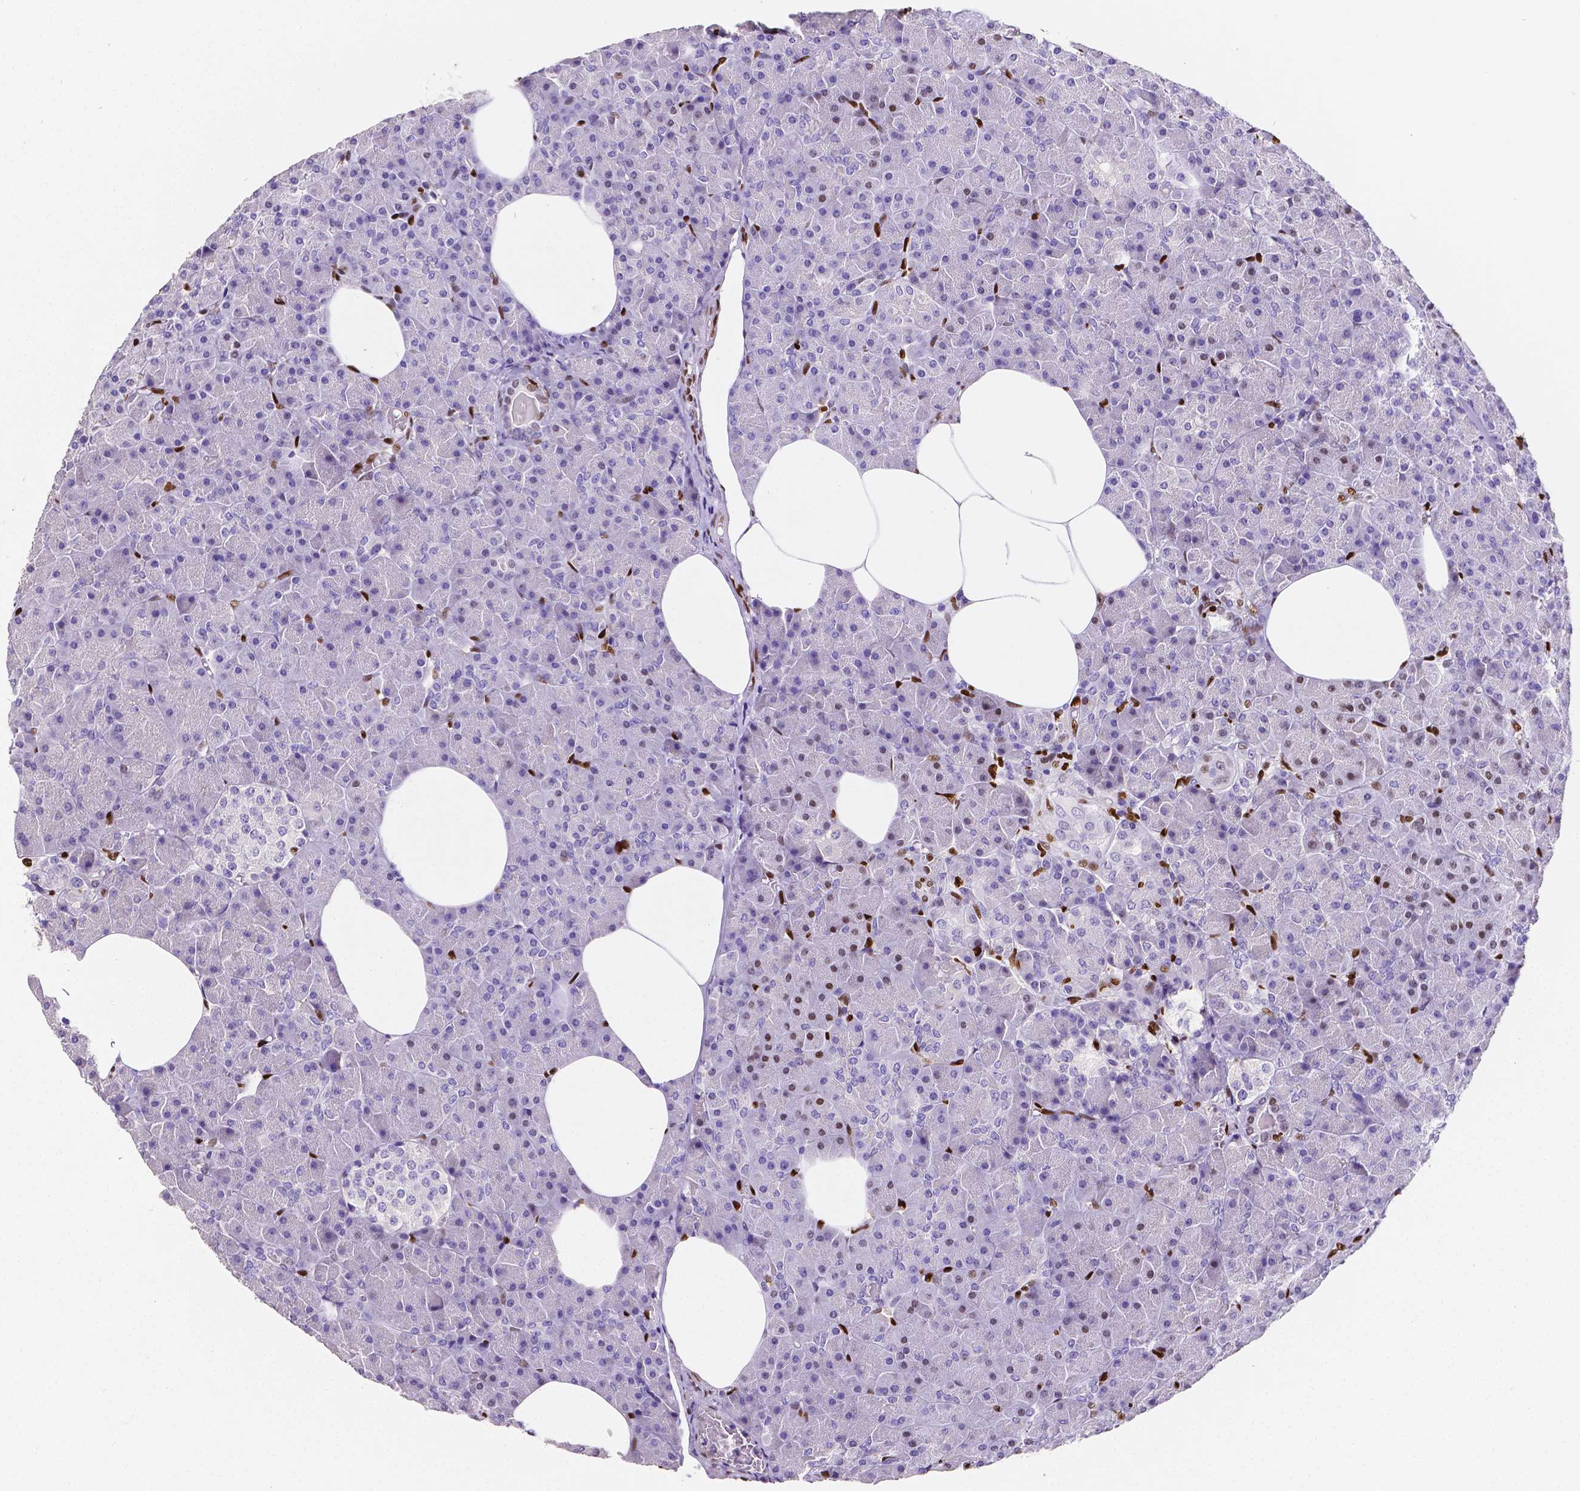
{"staining": {"intensity": "moderate", "quantity": "<25%", "location": "nuclear"}, "tissue": "pancreas", "cell_type": "Exocrine glandular cells", "image_type": "normal", "snomed": [{"axis": "morphology", "description": "Normal tissue, NOS"}, {"axis": "topography", "description": "Pancreas"}], "caption": "Immunohistochemistry histopathology image of benign pancreas stained for a protein (brown), which shows low levels of moderate nuclear staining in approximately <25% of exocrine glandular cells.", "gene": "MEF2C", "patient": {"sex": "female", "age": 45}}